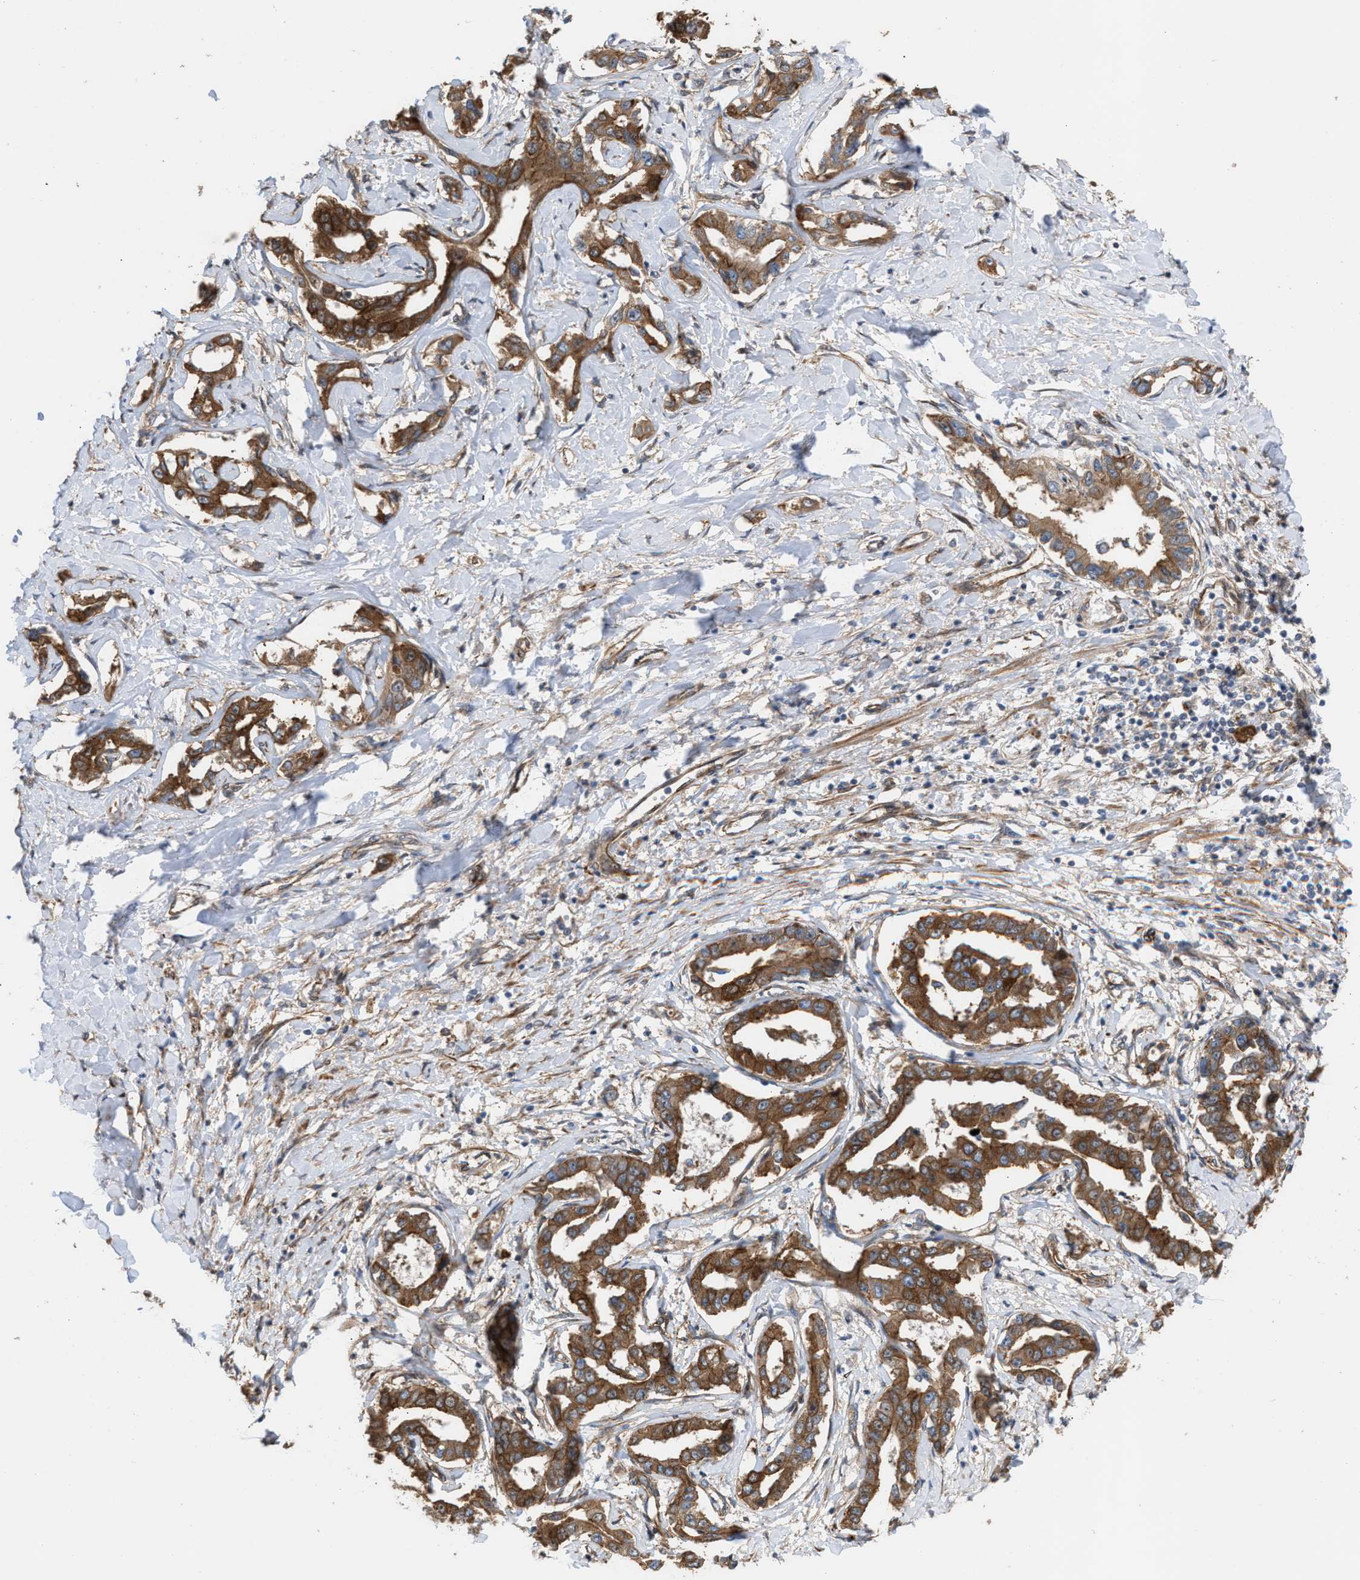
{"staining": {"intensity": "moderate", "quantity": ">75%", "location": "cytoplasmic/membranous"}, "tissue": "liver cancer", "cell_type": "Tumor cells", "image_type": "cancer", "snomed": [{"axis": "morphology", "description": "Cholangiocarcinoma"}, {"axis": "topography", "description": "Liver"}], "caption": "Immunohistochemical staining of human liver cancer (cholangiocarcinoma) reveals medium levels of moderate cytoplasmic/membranous expression in about >75% of tumor cells. Using DAB (3,3'-diaminobenzidine) (brown) and hematoxylin (blue) stains, captured at high magnification using brightfield microscopy.", "gene": "EPS15L1", "patient": {"sex": "male", "age": 59}}